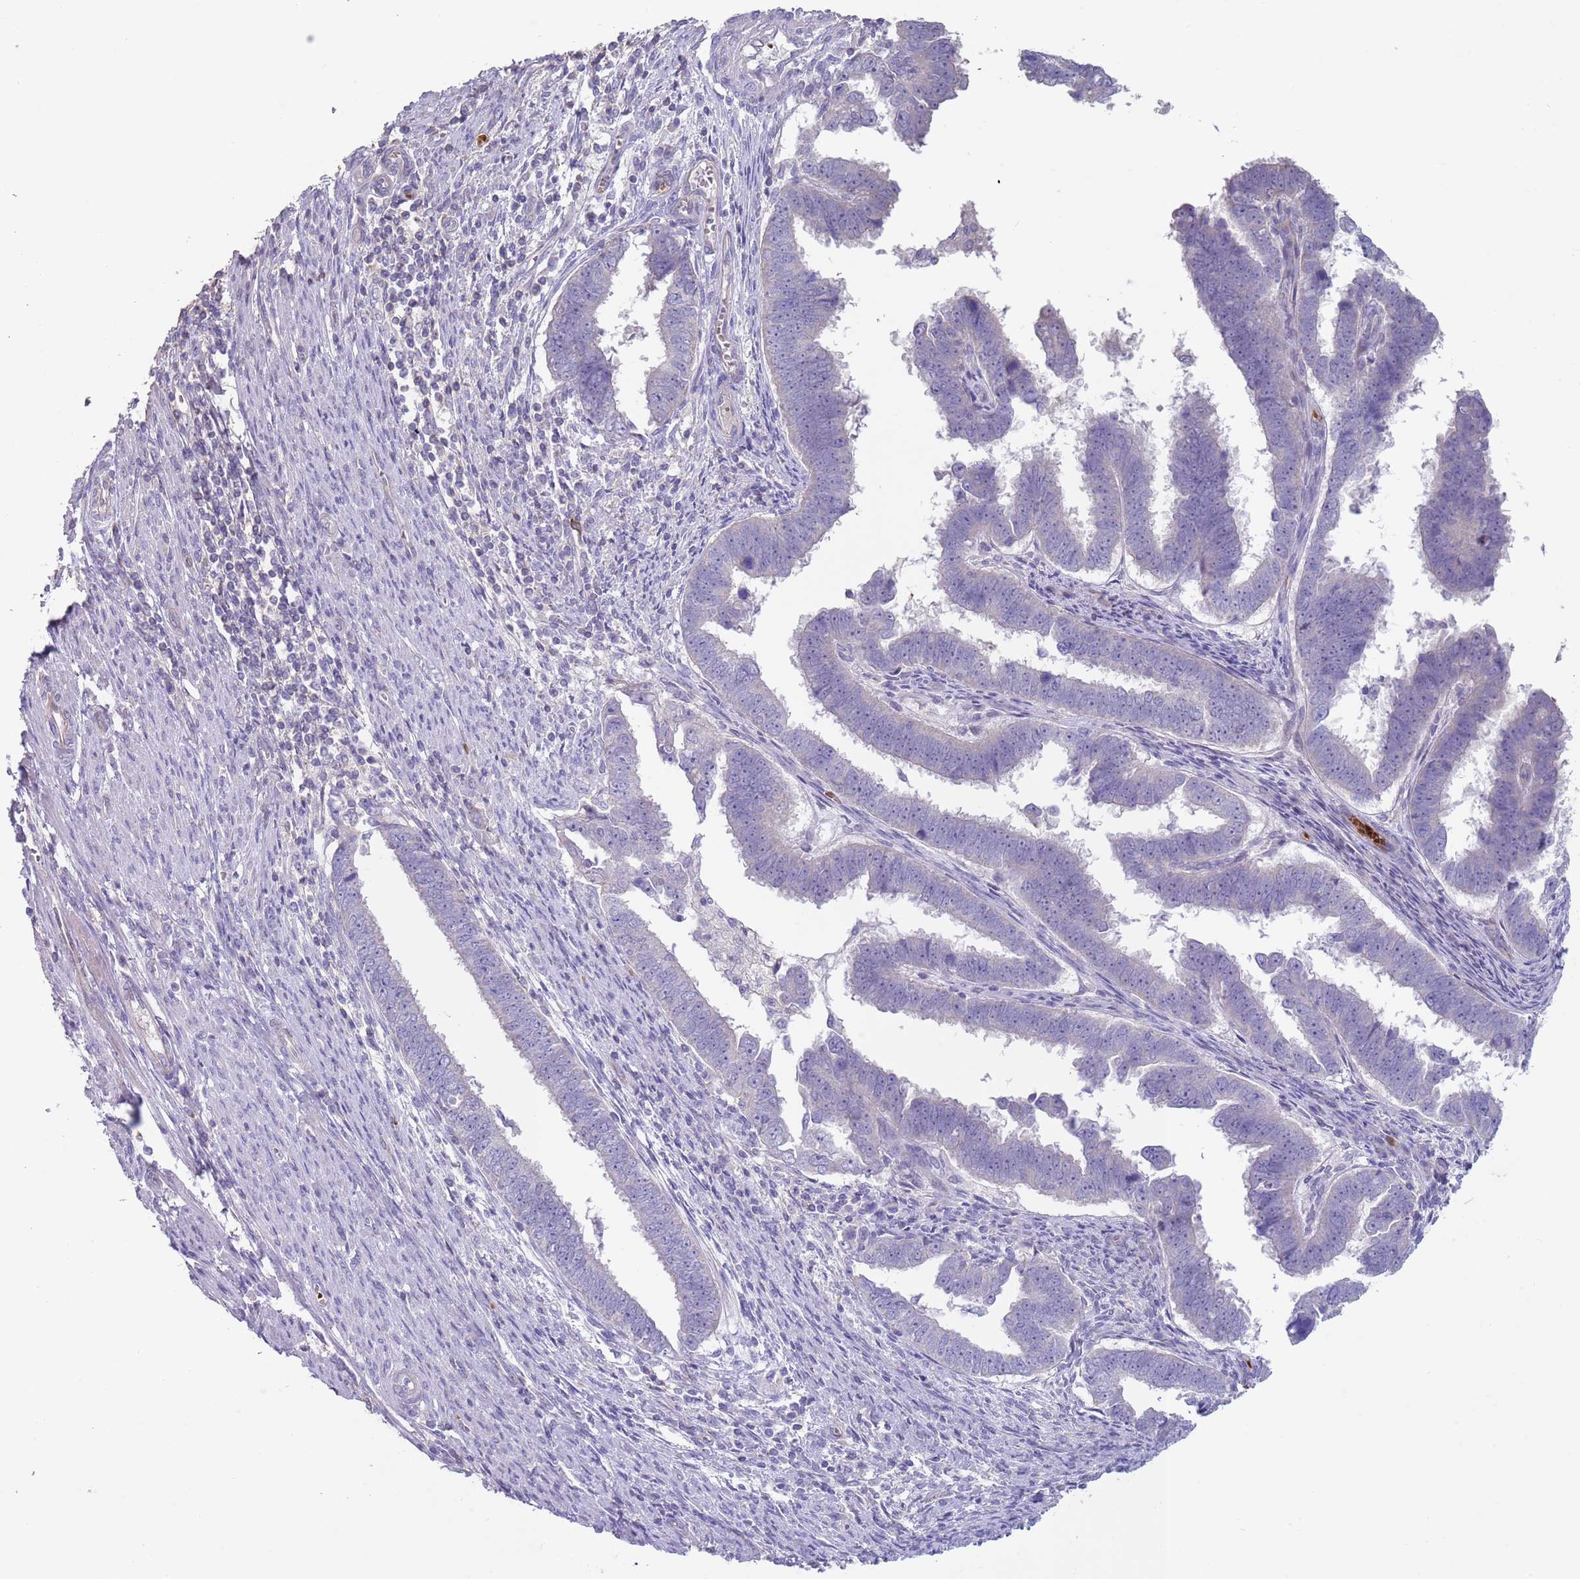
{"staining": {"intensity": "negative", "quantity": "none", "location": "none"}, "tissue": "endometrial cancer", "cell_type": "Tumor cells", "image_type": "cancer", "snomed": [{"axis": "morphology", "description": "Adenocarcinoma, NOS"}, {"axis": "topography", "description": "Endometrium"}], "caption": "High power microscopy histopathology image of an IHC histopathology image of endometrial adenocarcinoma, revealing no significant expression in tumor cells. Brightfield microscopy of immunohistochemistry (IHC) stained with DAB (brown) and hematoxylin (blue), captured at high magnification.", "gene": "ZNF14", "patient": {"sex": "female", "age": 75}}